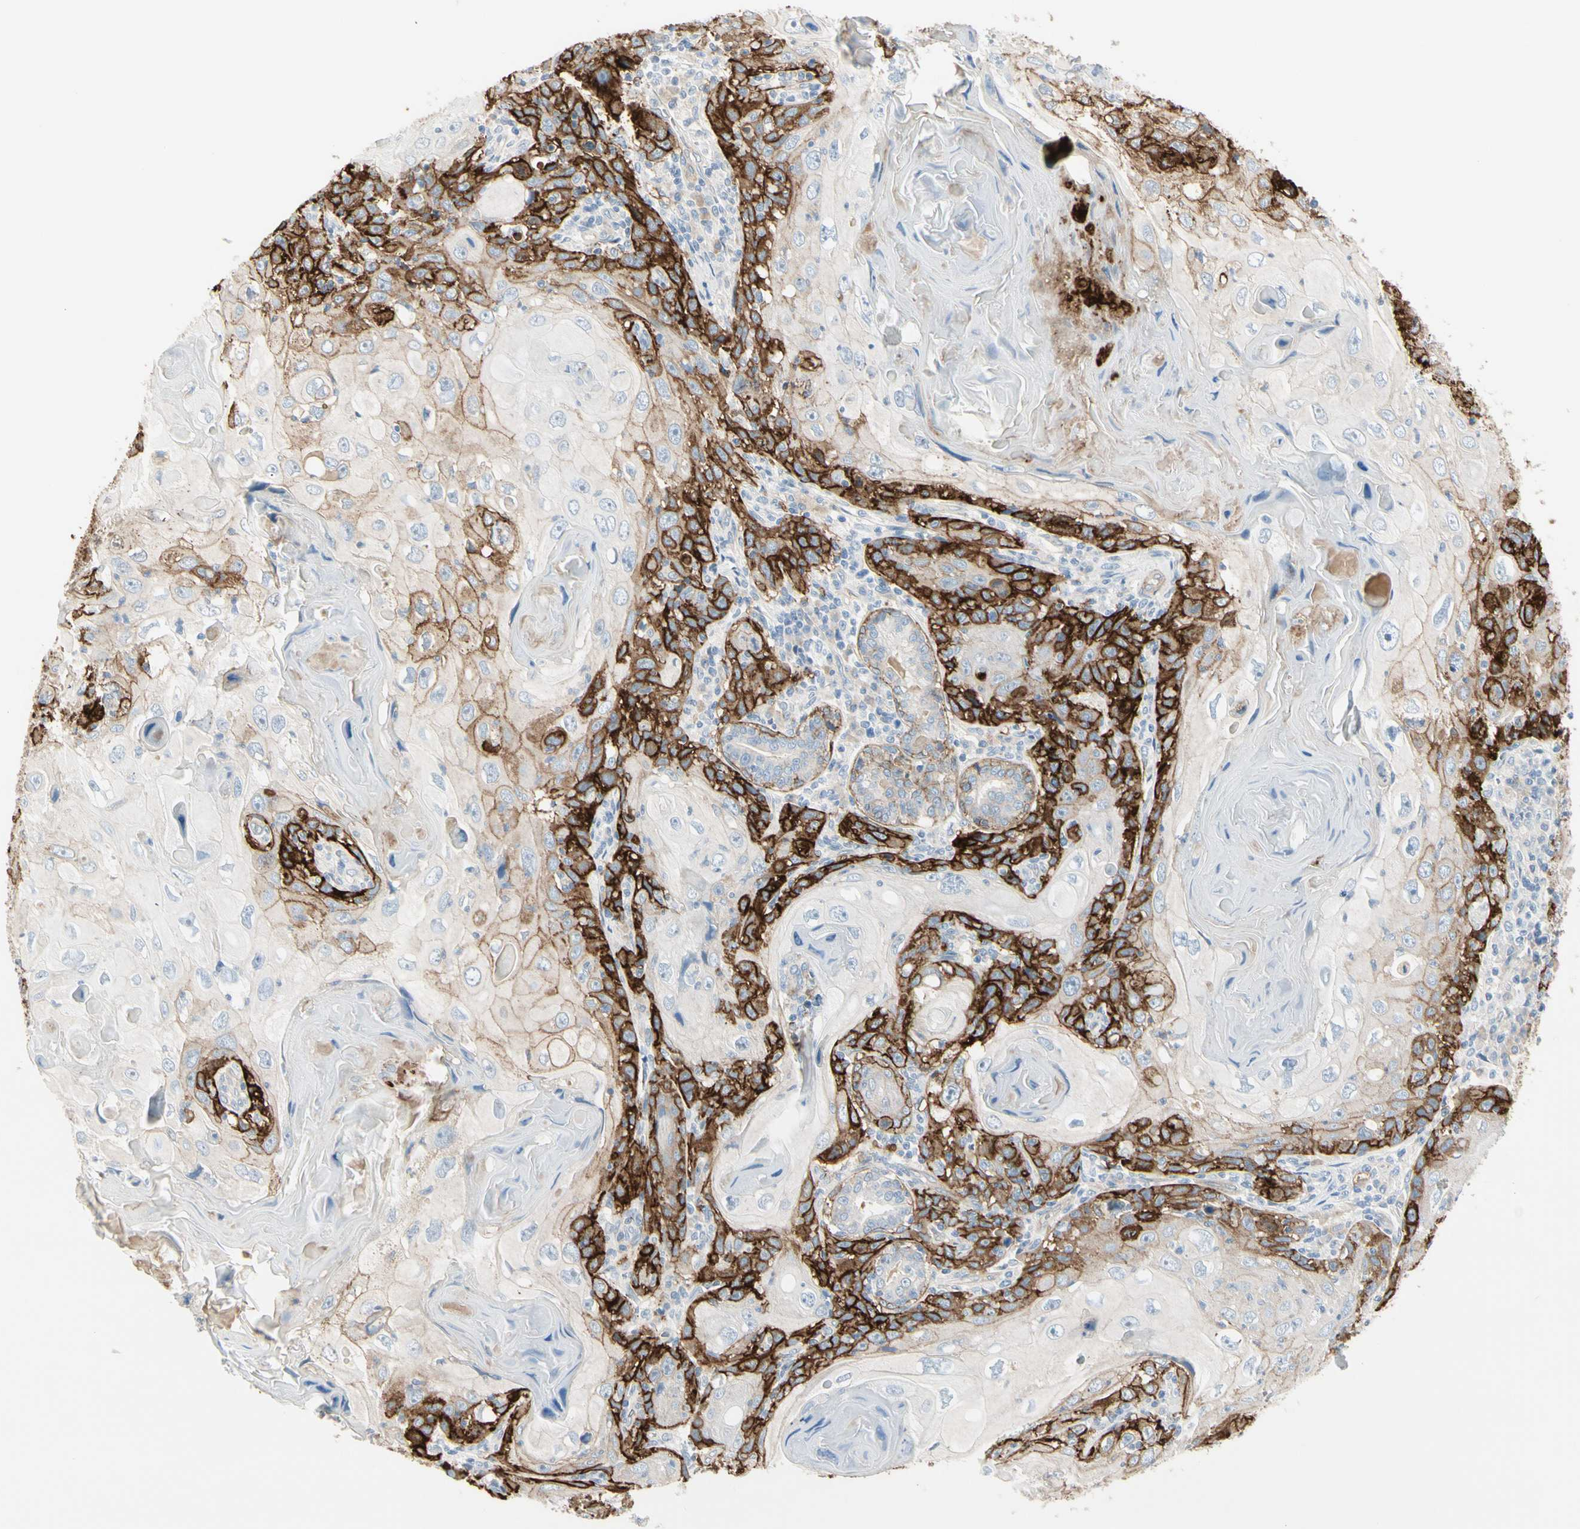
{"staining": {"intensity": "strong", "quantity": ">75%", "location": "cytoplasmic/membranous"}, "tissue": "skin cancer", "cell_type": "Tumor cells", "image_type": "cancer", "snomed": [{"axis": "morphology", "description": "Squamous cell carcinoma, NOS"}, {"axis": "topography", "description": "Skin"}], "caption": "Immunohistochemical staining of human skin cancer displays high levels of strong cytoplasmic/membranous staining in approximately >75% of tumor cells.", "gene": "ITGA3", "patient": {"sex": "female", "age": 88}}